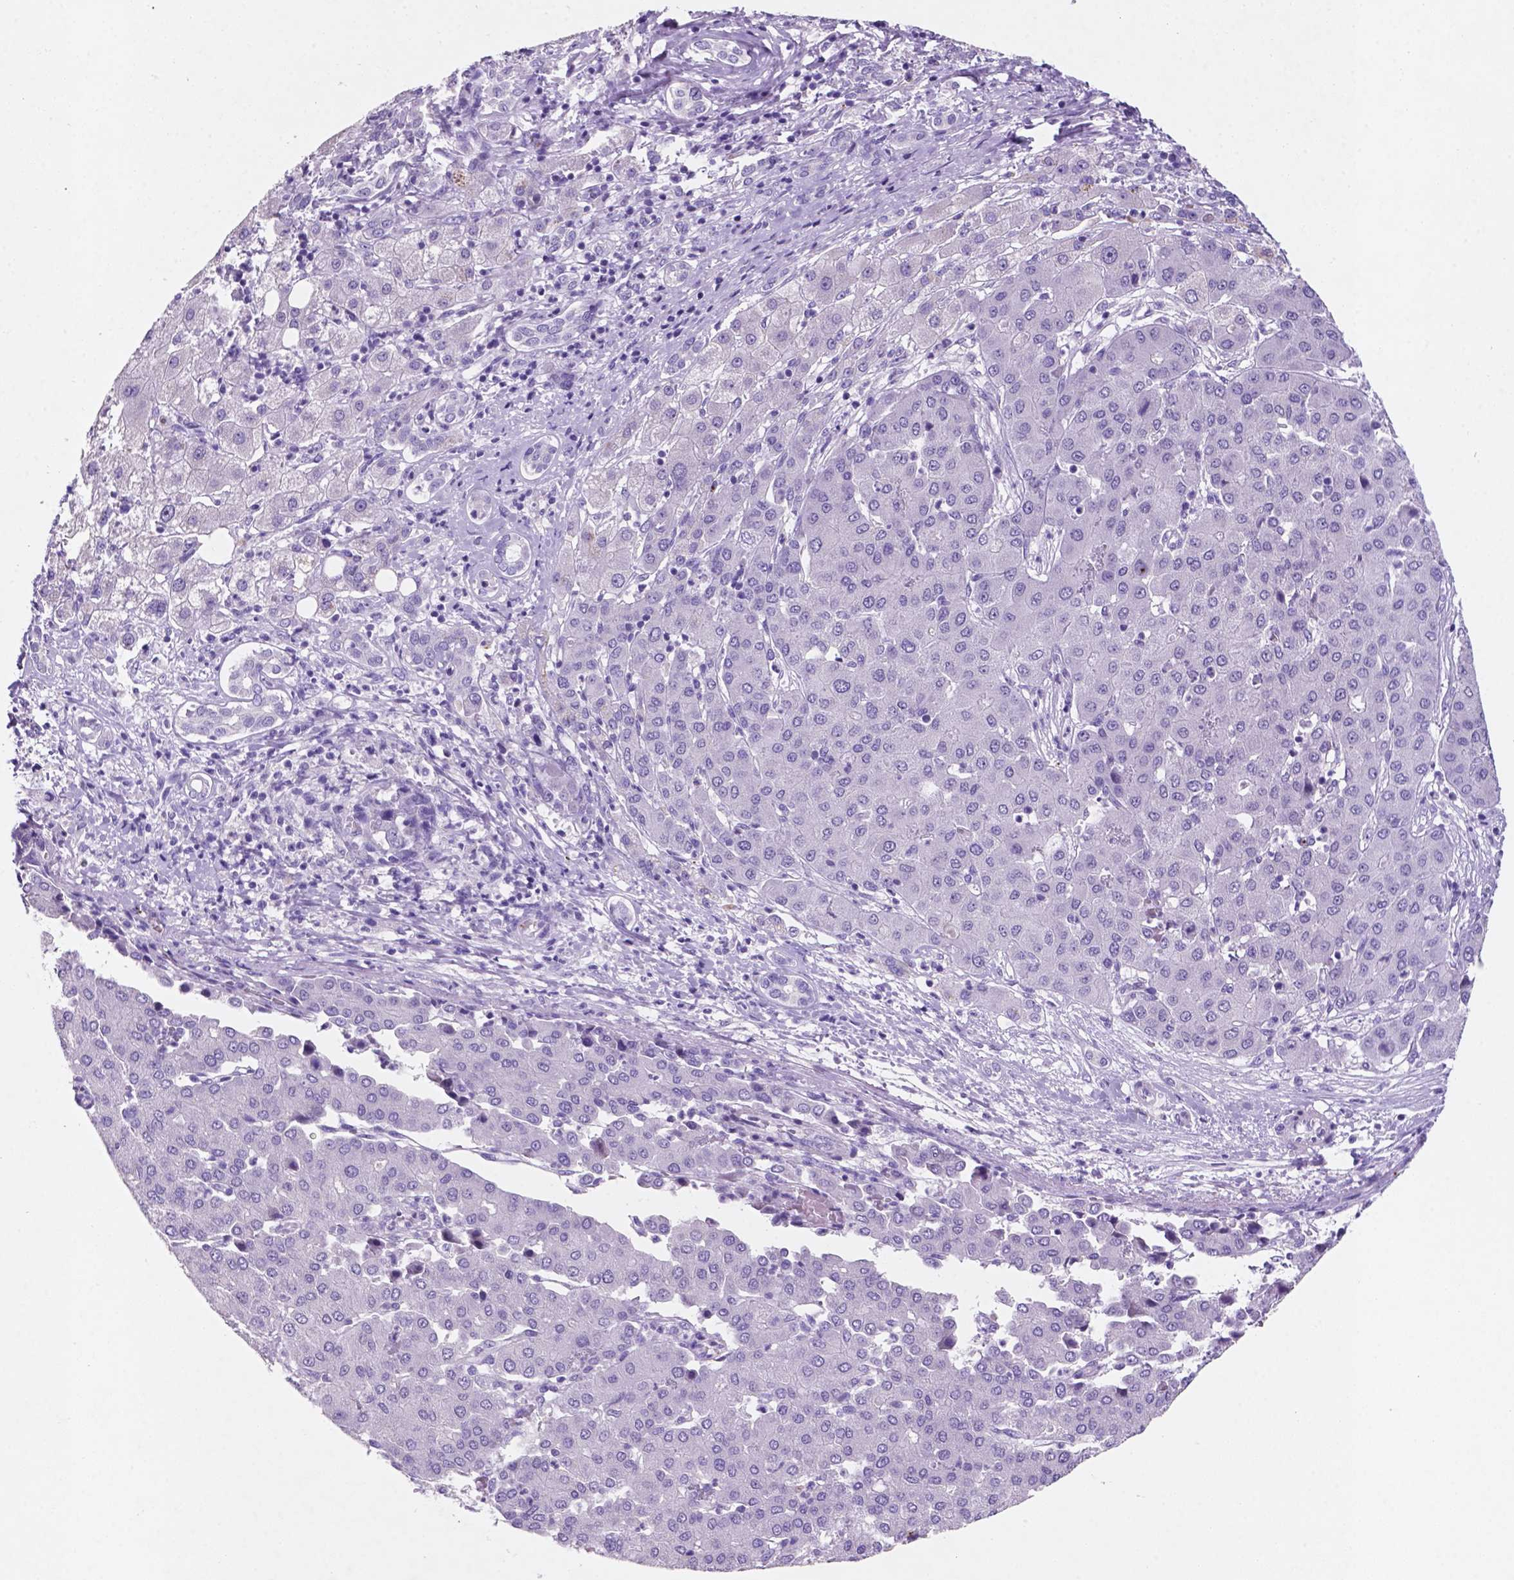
{"staining": {"intensity": "negative", "quantity": "none", "location": "none"}, "tissue": "liver cancer", "cell_type": "Tumor cells", "image_type": "cancer", "snomed": [{"axis": "morphology", "description": "Carcinoma, Hepatocellular, NOS"}, {"axis": "topography", "description": "Liver"}], "caption": "Human liver cancer (hepatocellular carcinoma) stained for a protein using IHC displays no staining in tumor cells.", "gene": "EBLN2", "patient": {"sex": "male", "age": 65}}